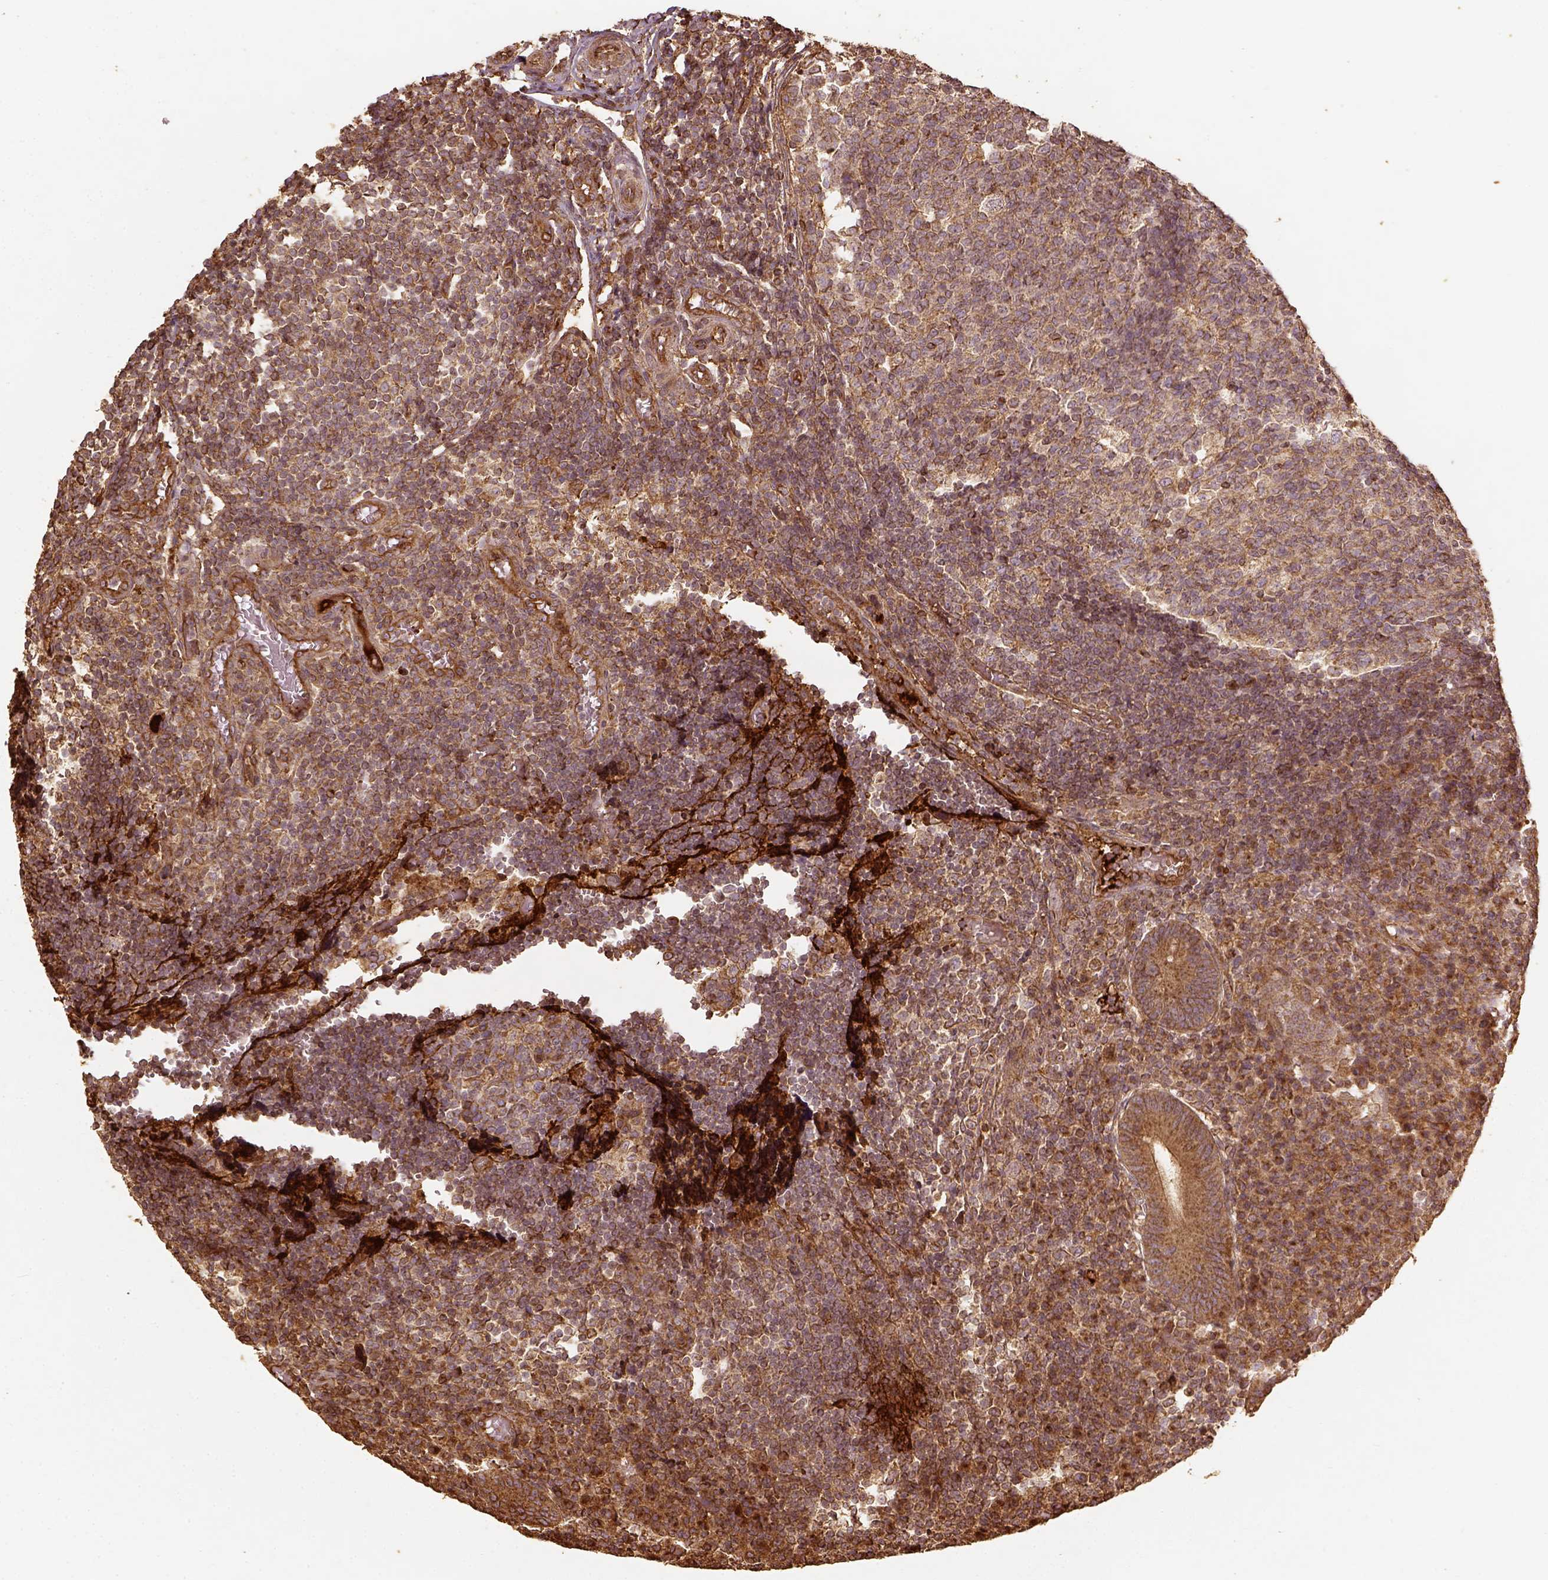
{"staining": {"intensity": "strong", "quantity": ">75%", "location": "cytoplasmic/membranous"}, "tissue": "appendix", "cell_type": "Glandular cells", "image_type": "normal", "snomed": [{"axis": "morphology", "description": "Normal tissue, NOS"}, {"axis": "topography", "description": "Appendix"}], "caption": "The histopathology image reveals a brown stain indicating the presence of a protein in the cytoplasmic/membranous of glandular cells in appendix. (DAB (3,3'-diaminobenzidine) = brown stain, brightfield microscopy at high magnification).", "gene": "VEGFA", "patient": {"sex": "male", "age": 18}}